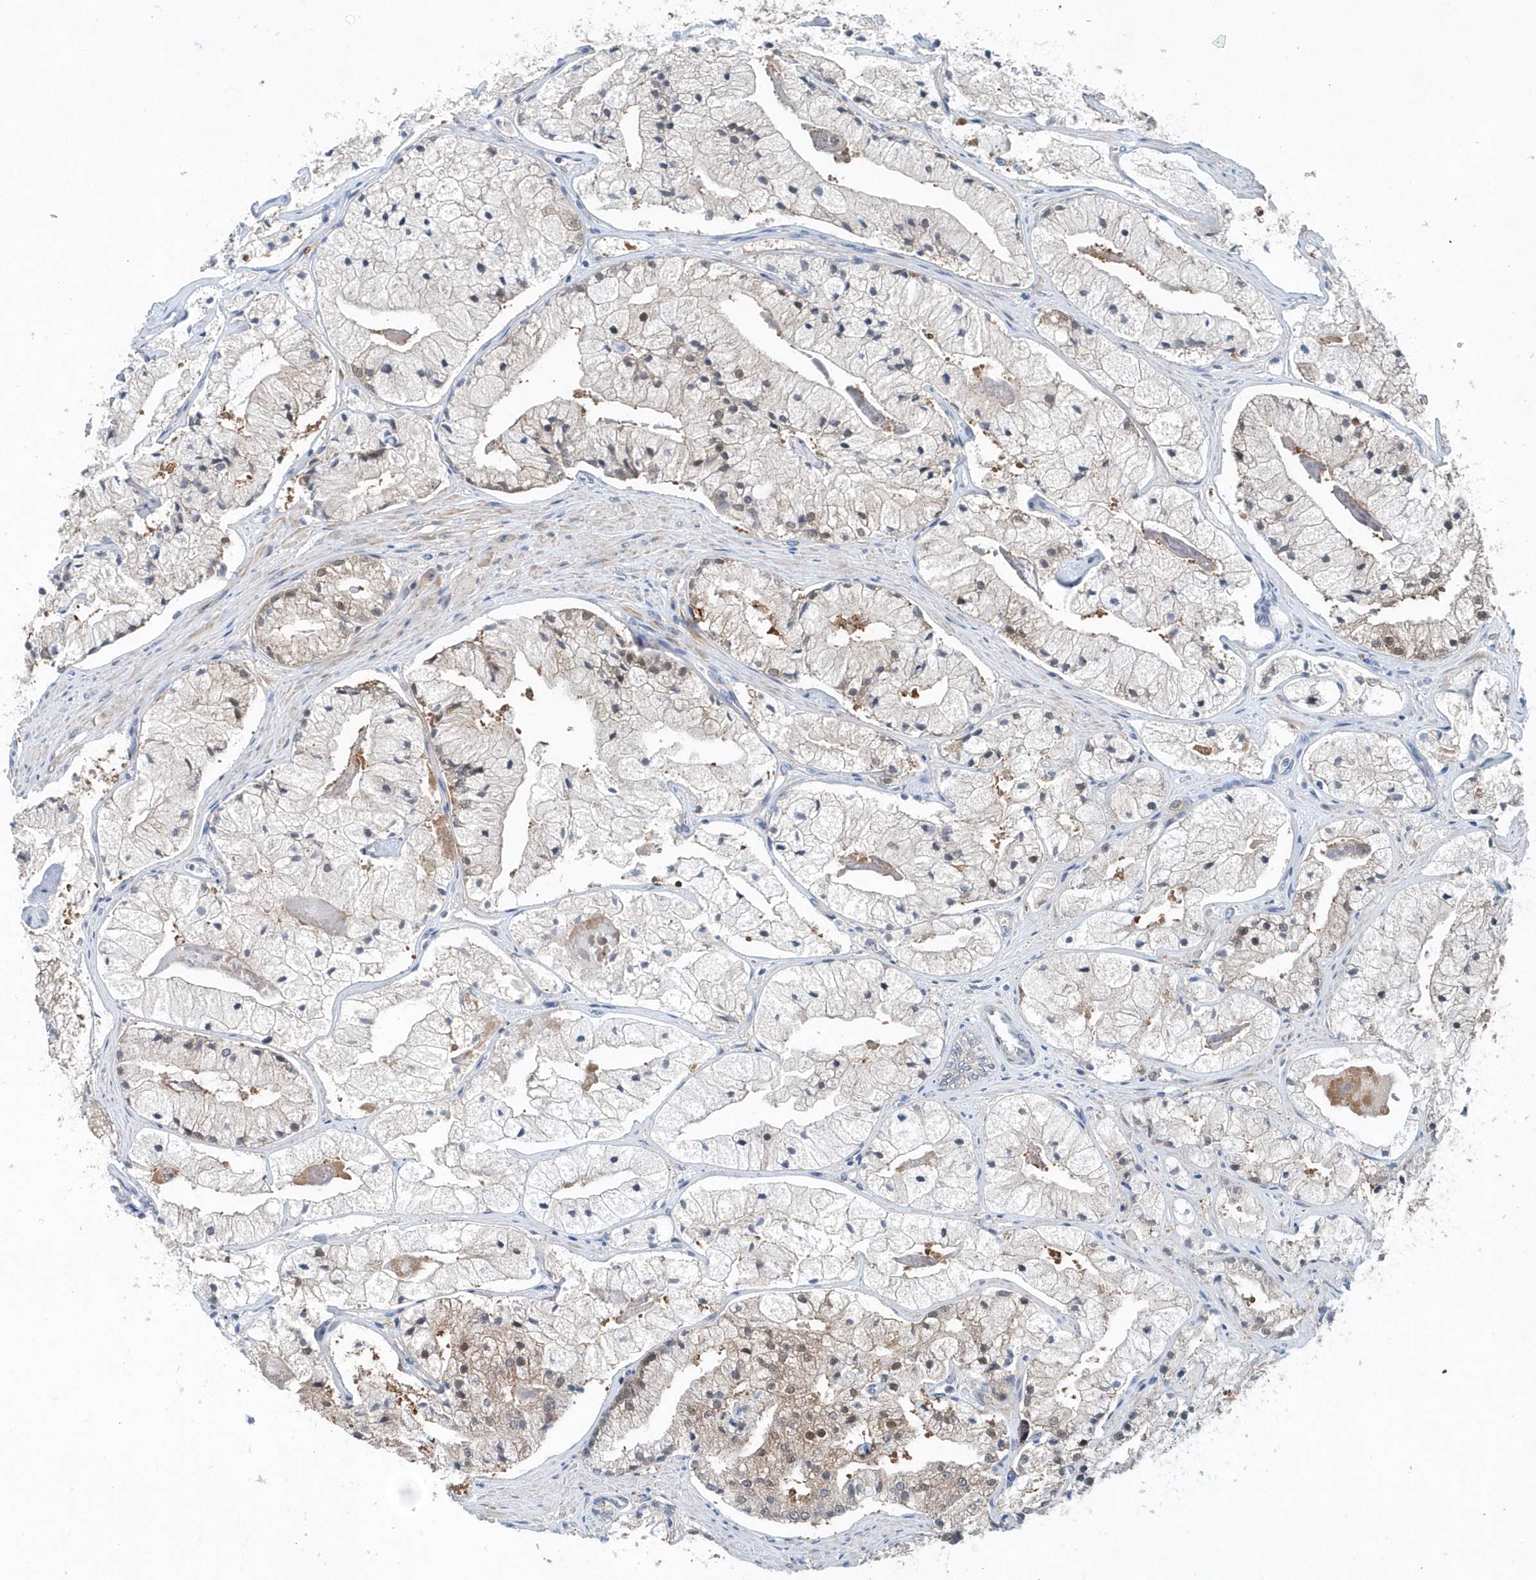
{"staining": {"intensity": "weak", "quantity": "25%-75%", "location": "cytoplasmic/membranous"}, "tissue": "prostate cancer", "cell_type": "Tumor cells", "image_type": "cancer", "snomed": [{"axis": "morphology", "description": "Adenocarcinoma, High grade"}, {"axis": "topography", "description": "Prostate"}], "caption": "Prostate adenocarcinoma (high-grade) tissue demonstrates weak cytoplasmic/membranous staining in approximately 25%-75% of tumor cells", "gene": "PFN2", "patient": {"sex": "male", "age": 50}}